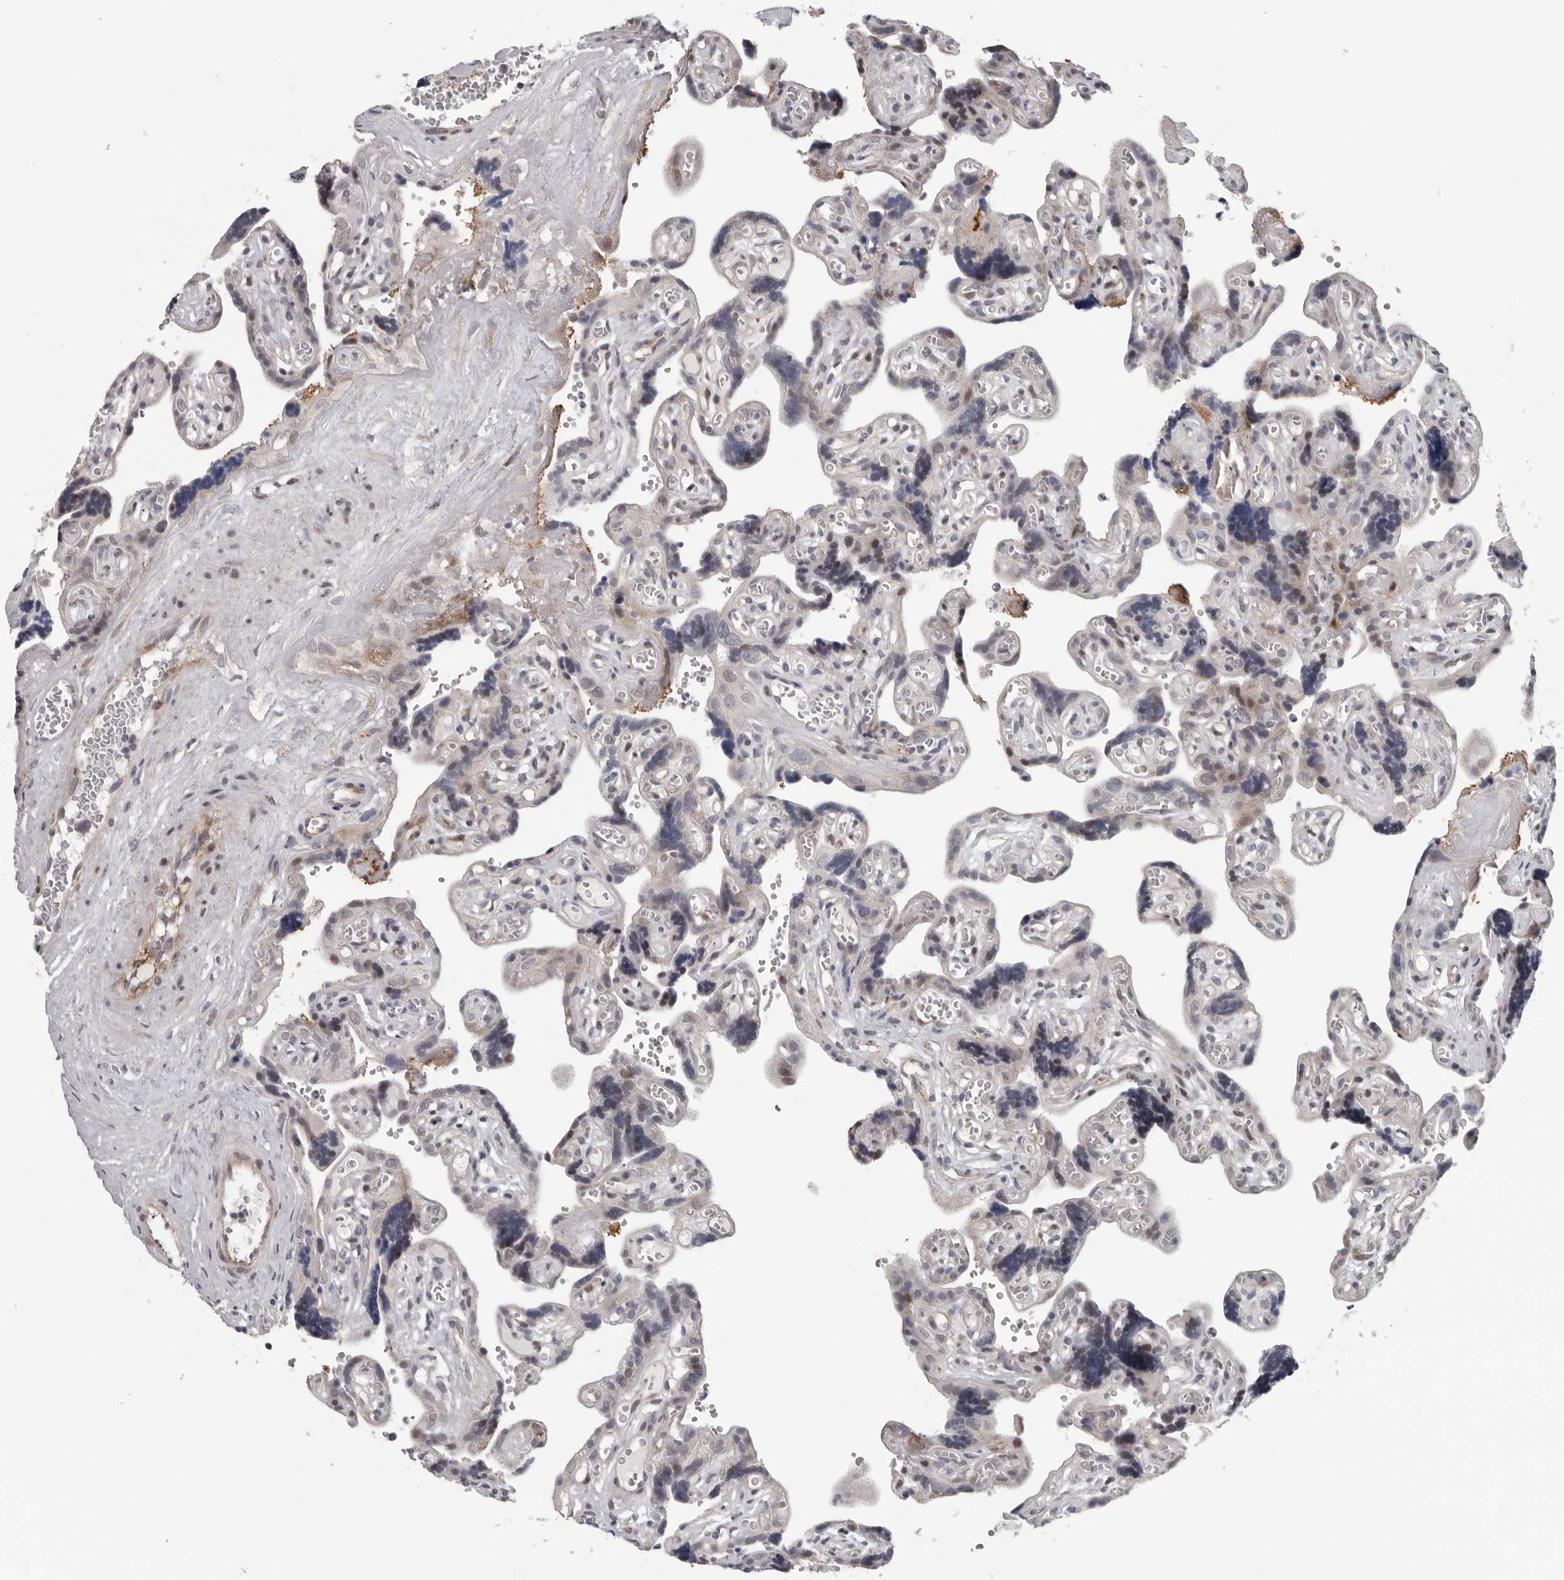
{"staining": {"intensity": "weak", "quantity": "<25%", "location": "nuclear"}, "tissue": "placenta", "cell_type": "Trophoblastic cells", "image_type": "normal", "snomed": [{"axis": "morphology", "description": "Normal tissue, NOS"}, {"axis": "topography", "description": "Placenta"}], "caption": "The histopathology image displays no staining of trophoblastic cells in normal placenta.", "gene": "RALGPS2", "patient": {"sex": "female", "age": 30}}